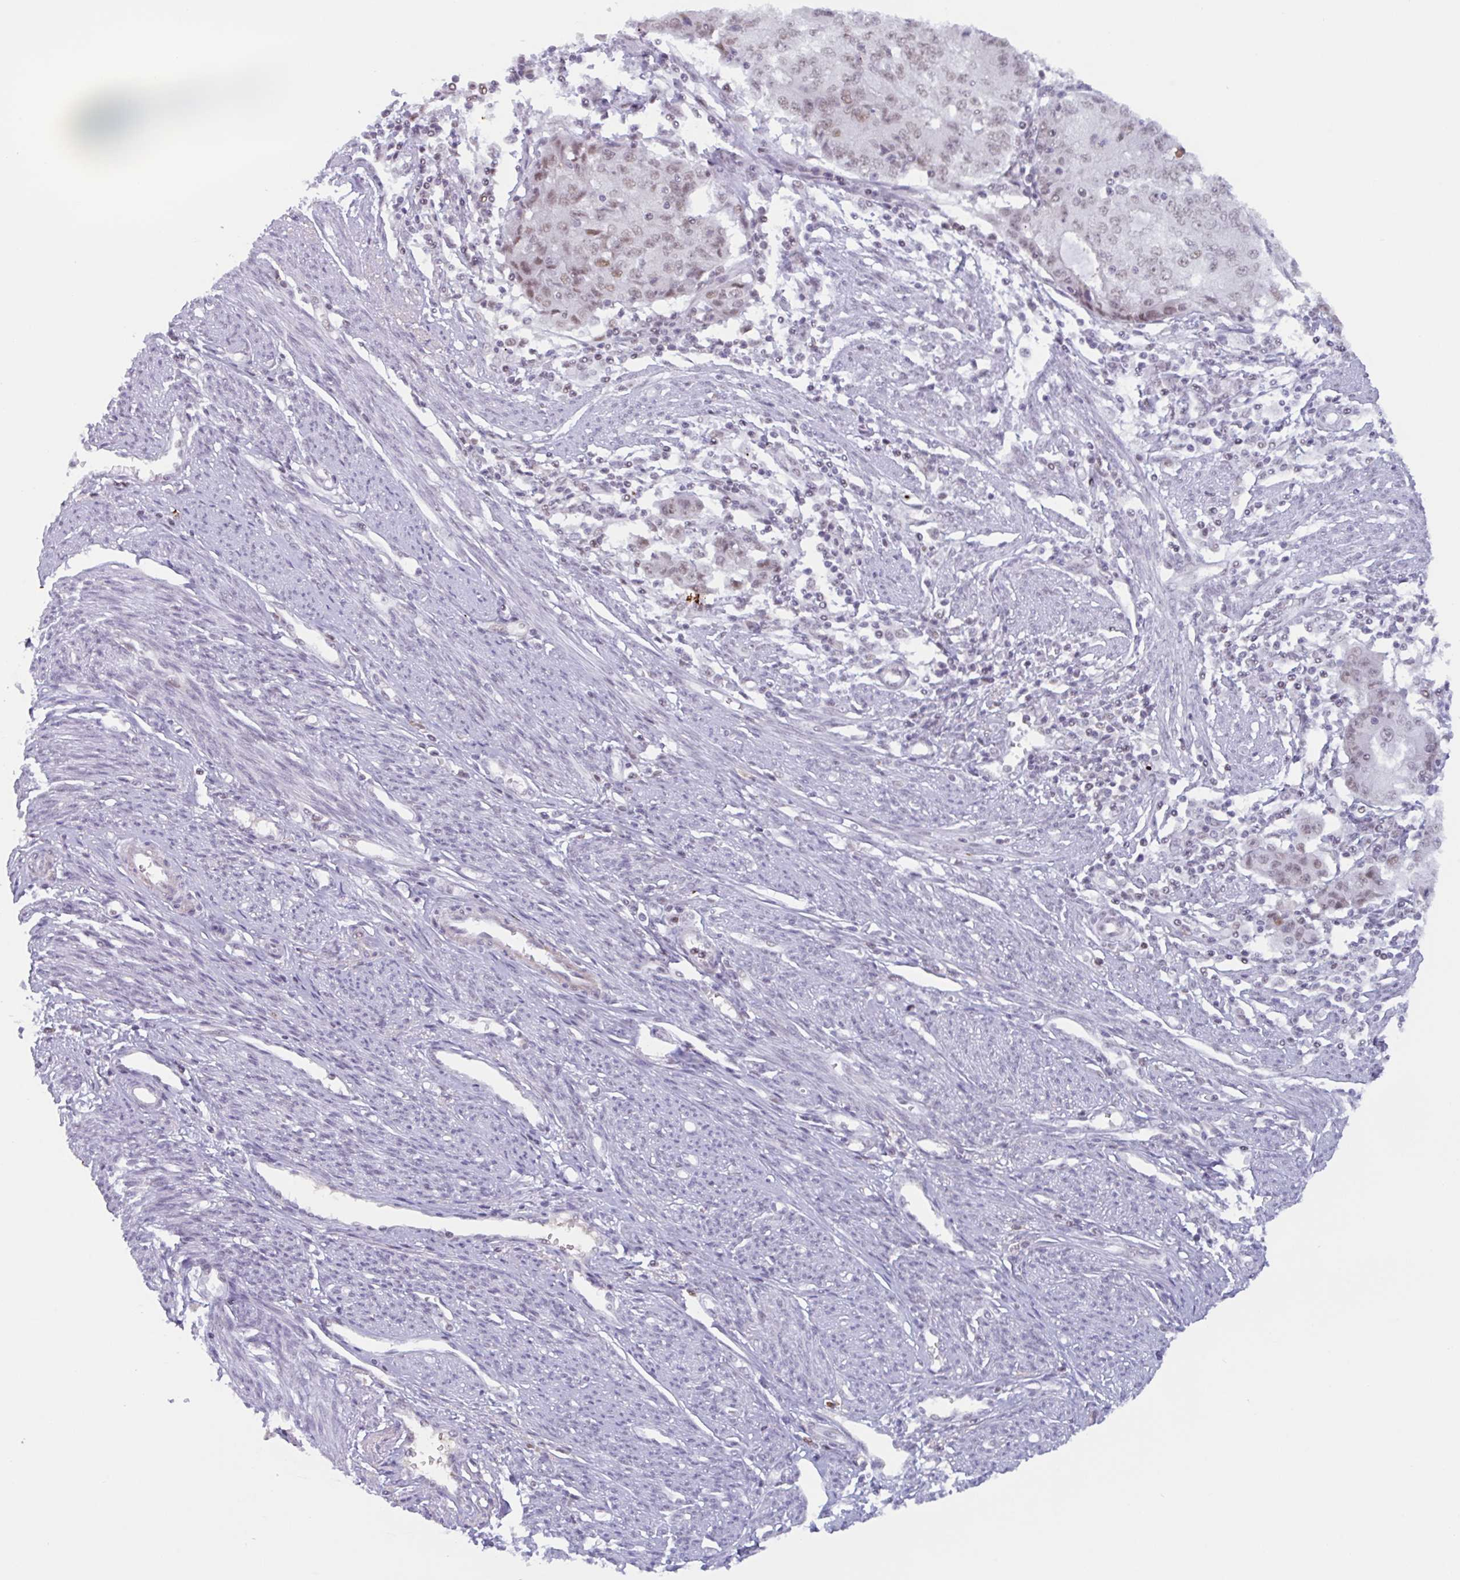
{"staining": {"intensity": "weak", "quantity": ">75%", "location": "nuclear"}, "tissue": "endometrial cancer", "cell_type": "Tumor cells", "image_type": "cancer", "snomed": [{"axis": "morphology", "description": "Adenocarcinoma, NOS"}, {"axis": "topography", "description": "Endometrium"}], "caption": "Adenocarcinoma (endometrial) tissue exhibits weak nuclear positivity in about >75% of tumor cells, visualized by immunohistochemistry.", "gene": "PLG", "patient": {"sex": "female", "age": 56}}